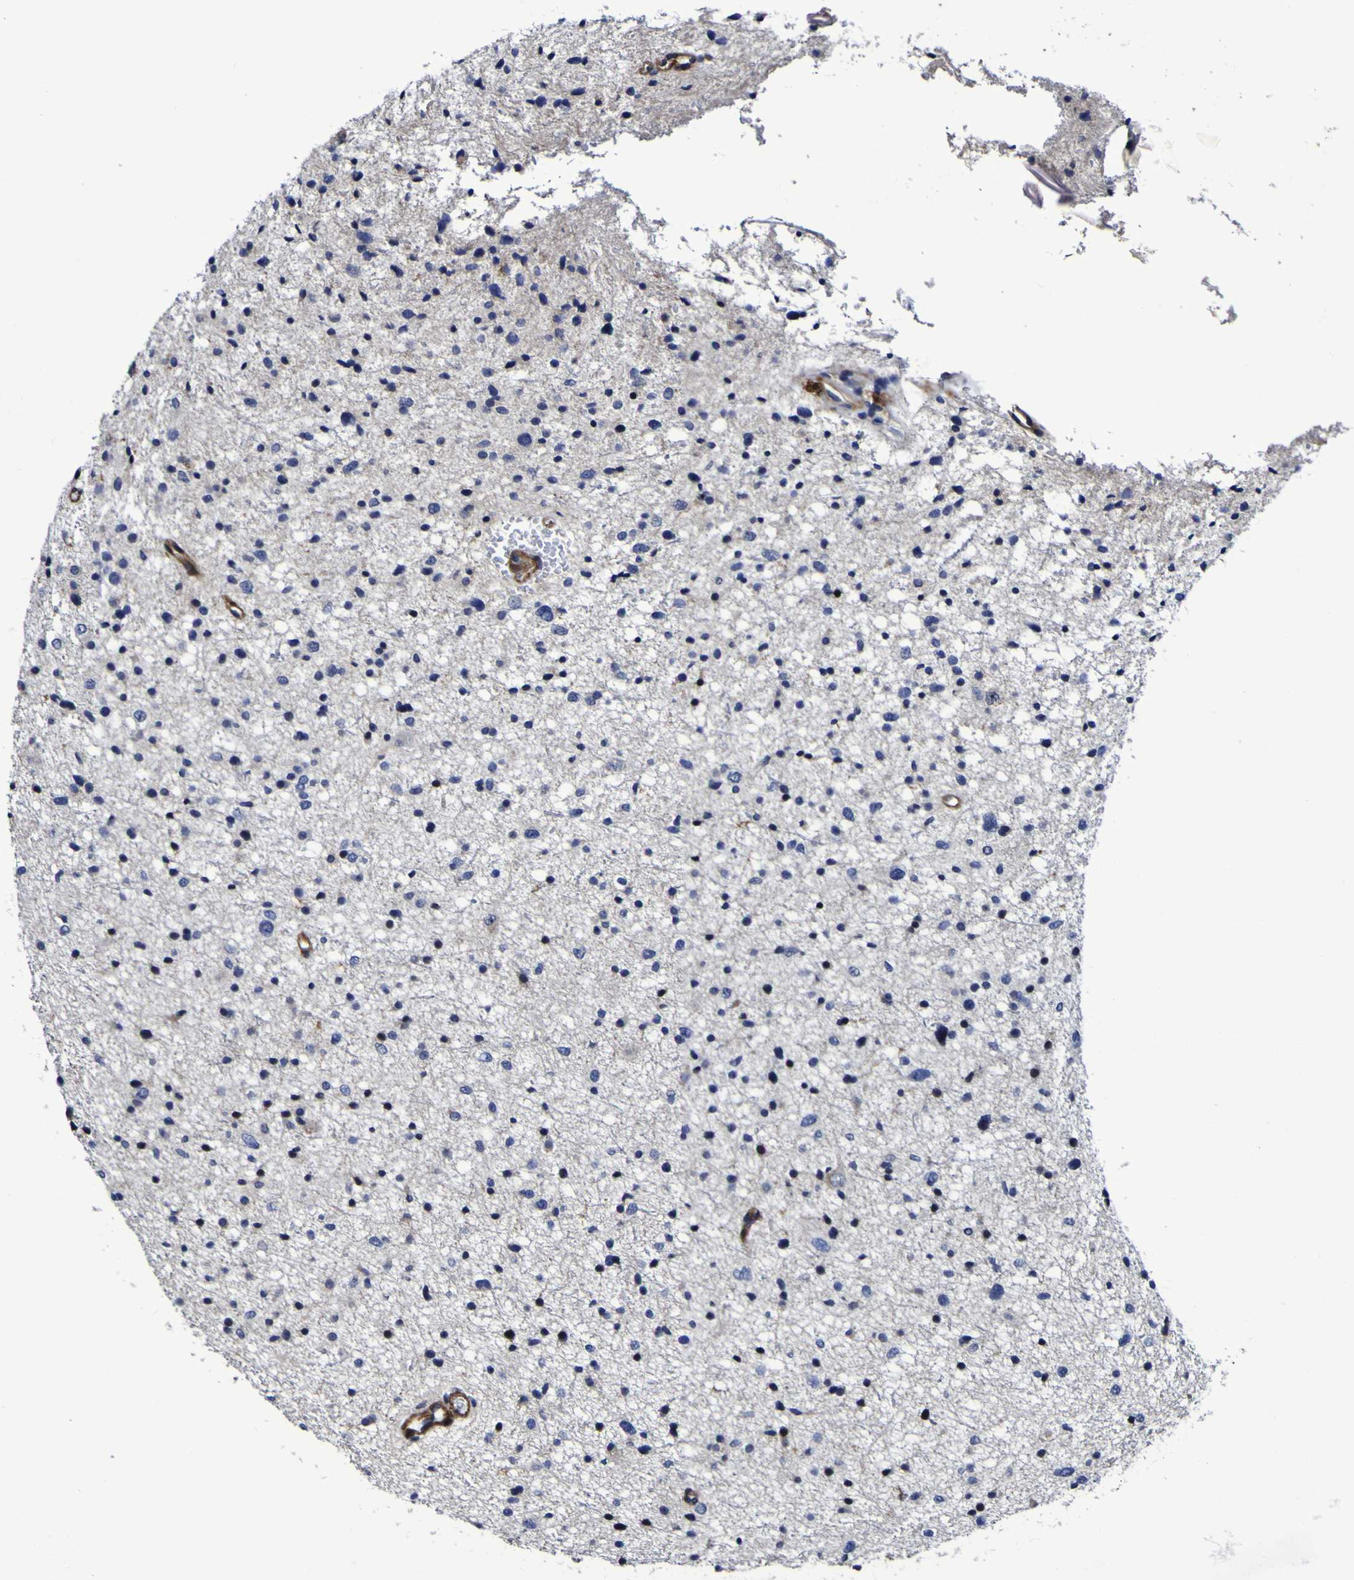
{"staining": {"intensity": "negative", "quantity": "none", "location": "none"}, "tissue": "glioma", "cell_type": "Tumor cells", "image_type": "cancer", "snomed": [{"axis": "morphology", "description": "Glioma, malignant, Low grade"}, {"axis": "topography", "description": "Brain"}], "caption": "Malignant glioma (low-grade) was stained to show a protein in brown. There is no significant positivity in tumor cells. (IHC, brightfield microscopy, high magnification).", "gene": "MGLL", "patient": {"sex": "female", "age": 37}}